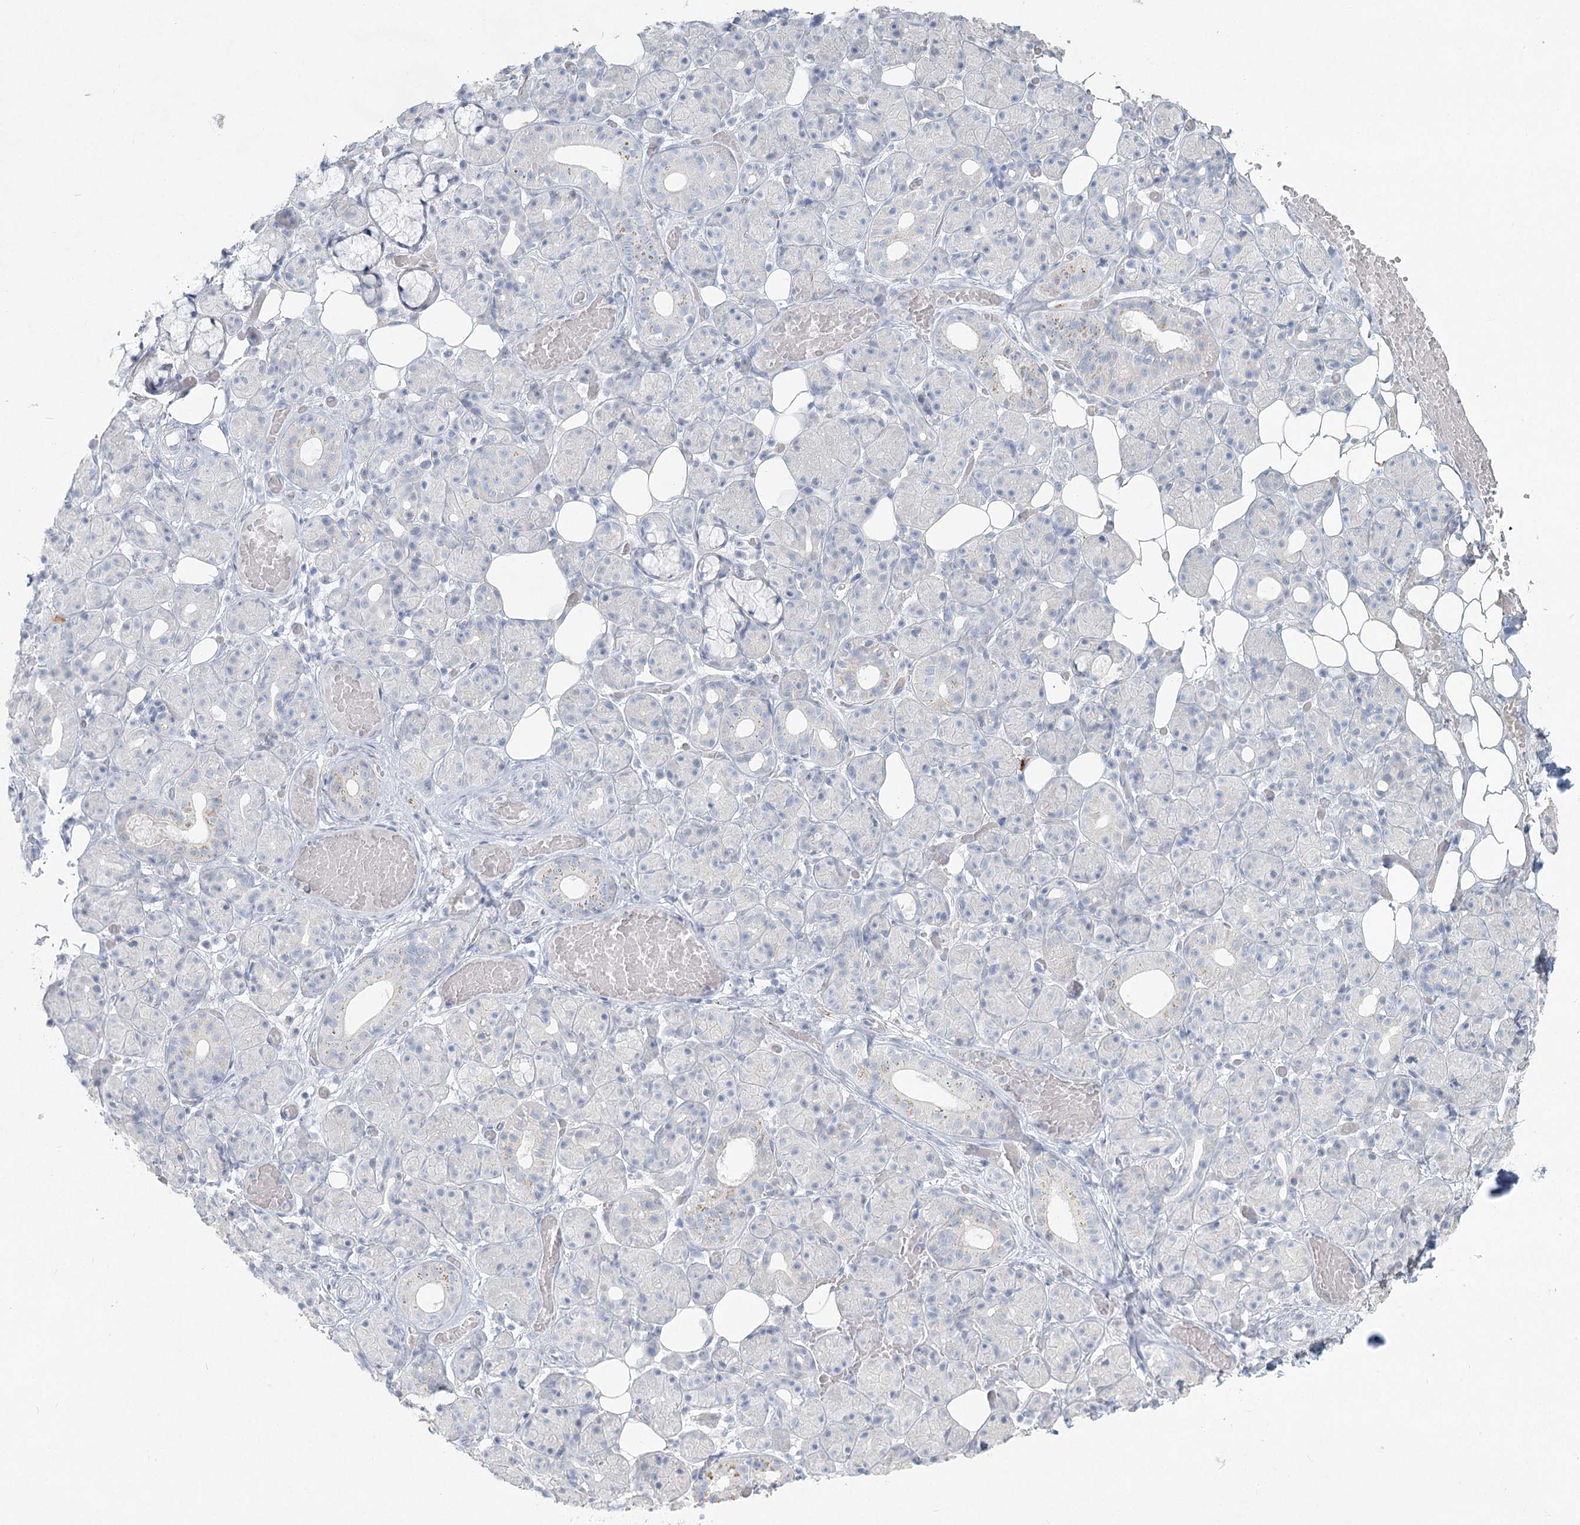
{"staining": {"intensity": "negative", "quantity": "none", "location": "none"}, "tissue": "salivary gland", "cell_type": "Glandular cells", "image_type": "normal", "snomed": [{"axis": "morphology", "description": "Normal tissue, NOS"}, {"axis": "topography", "description": "Salivary gland"}], "caption": "There is no significant expression in glandular cells of salivary gland. (DAB (3,3'-diaminobenzidine) IHC visualized using brightfield microscopy, high magnification).", "gene": "LRP2BP", "patient": {"sex": "male", "age": 63}}